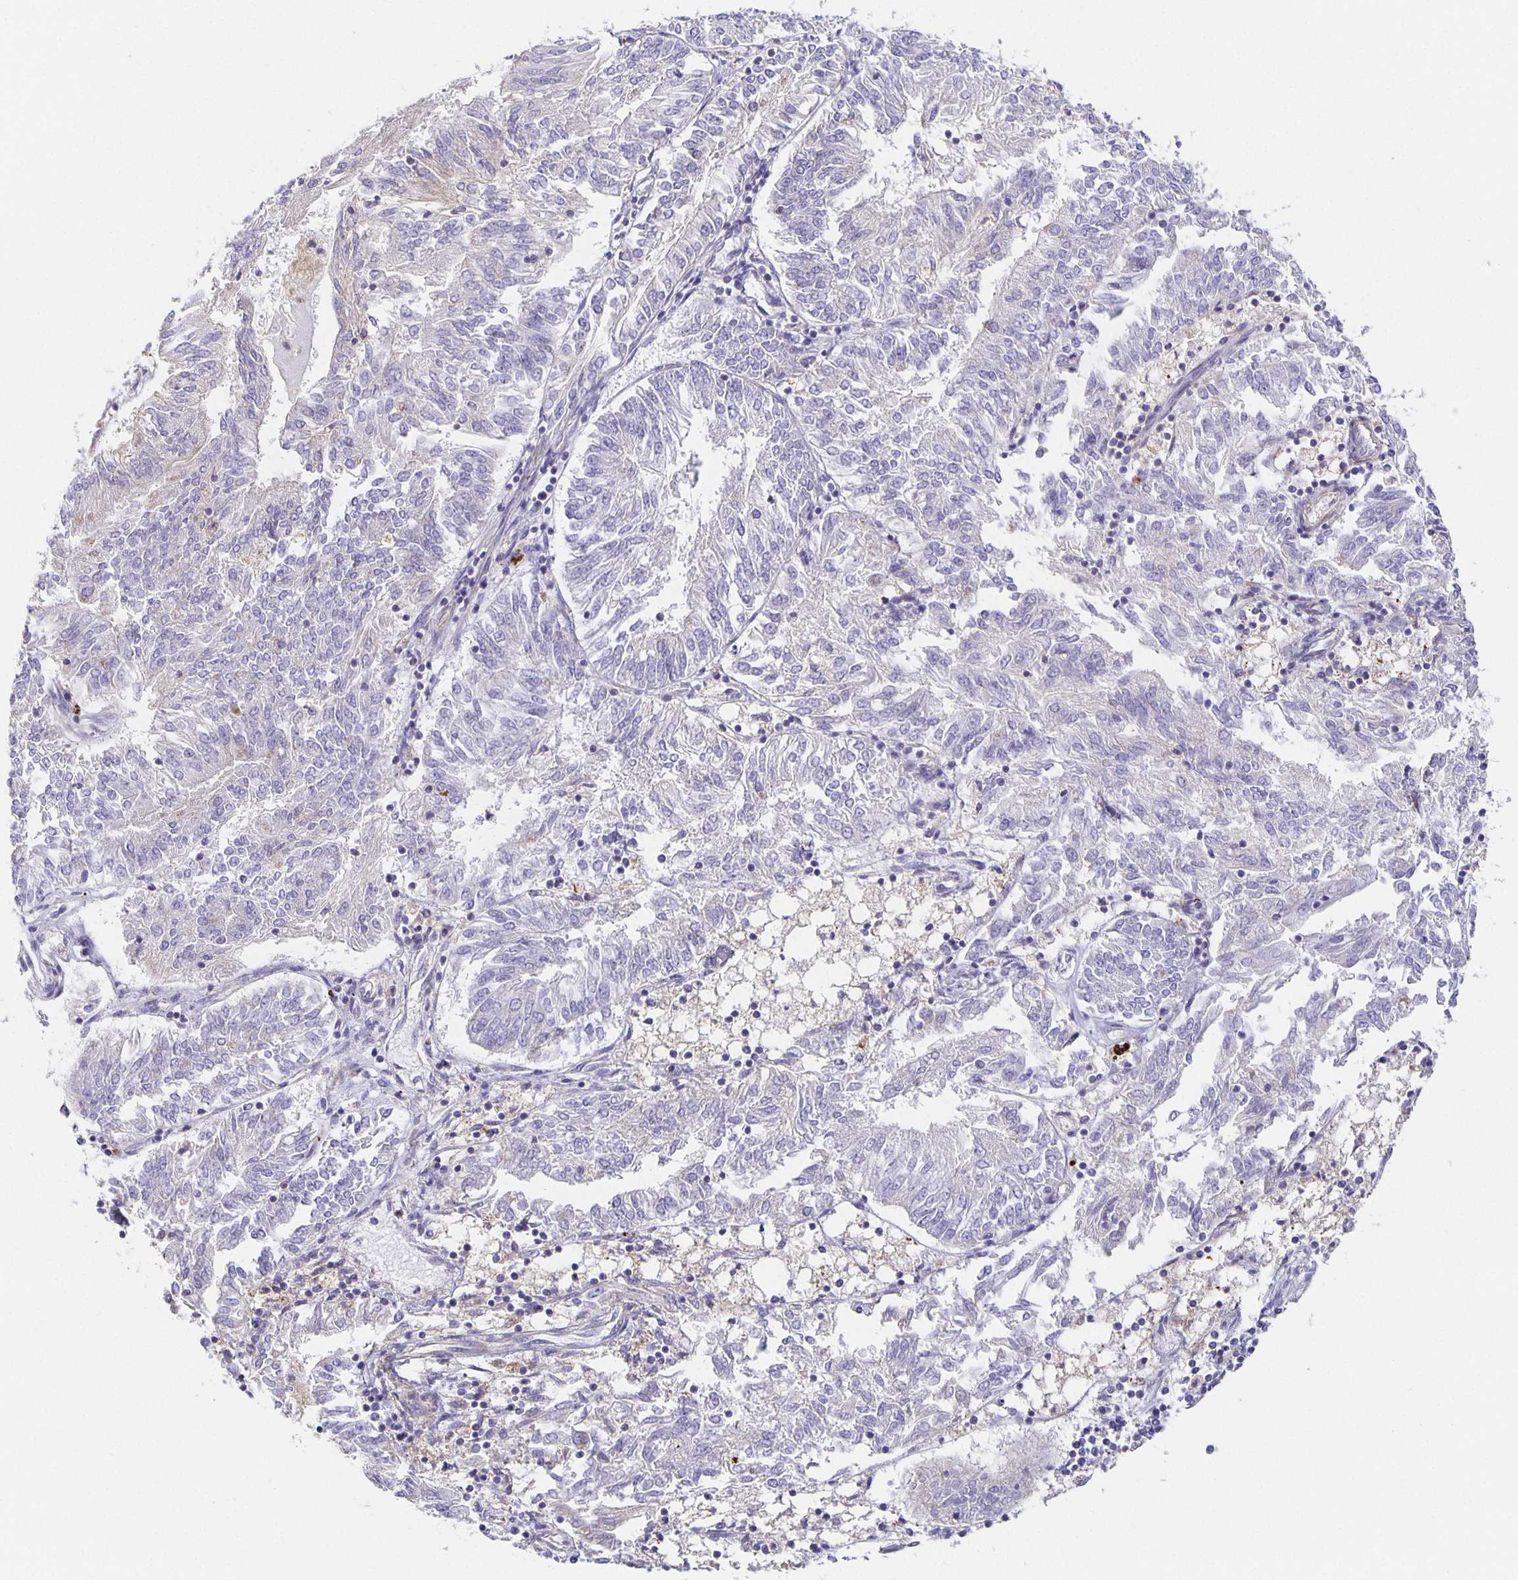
{"staining": {"intensity": "negative", "quantity": "none", "location": "none"}, "tissue": "endometrial cancer", "cell_type": "Tumor cells", "image_type": "cancer", "snomed": [{"axis": "morphology", "description": "Adenocarcinoma, NOS"}, {"axis": "topography", "description": "Endometrium"}], "caption": "IHC of human endometrial adenocarcinoma exhibits no expression in tumor cells.", "gene": "FLRT3", "patient": {"sex": "female", "age": 58}}